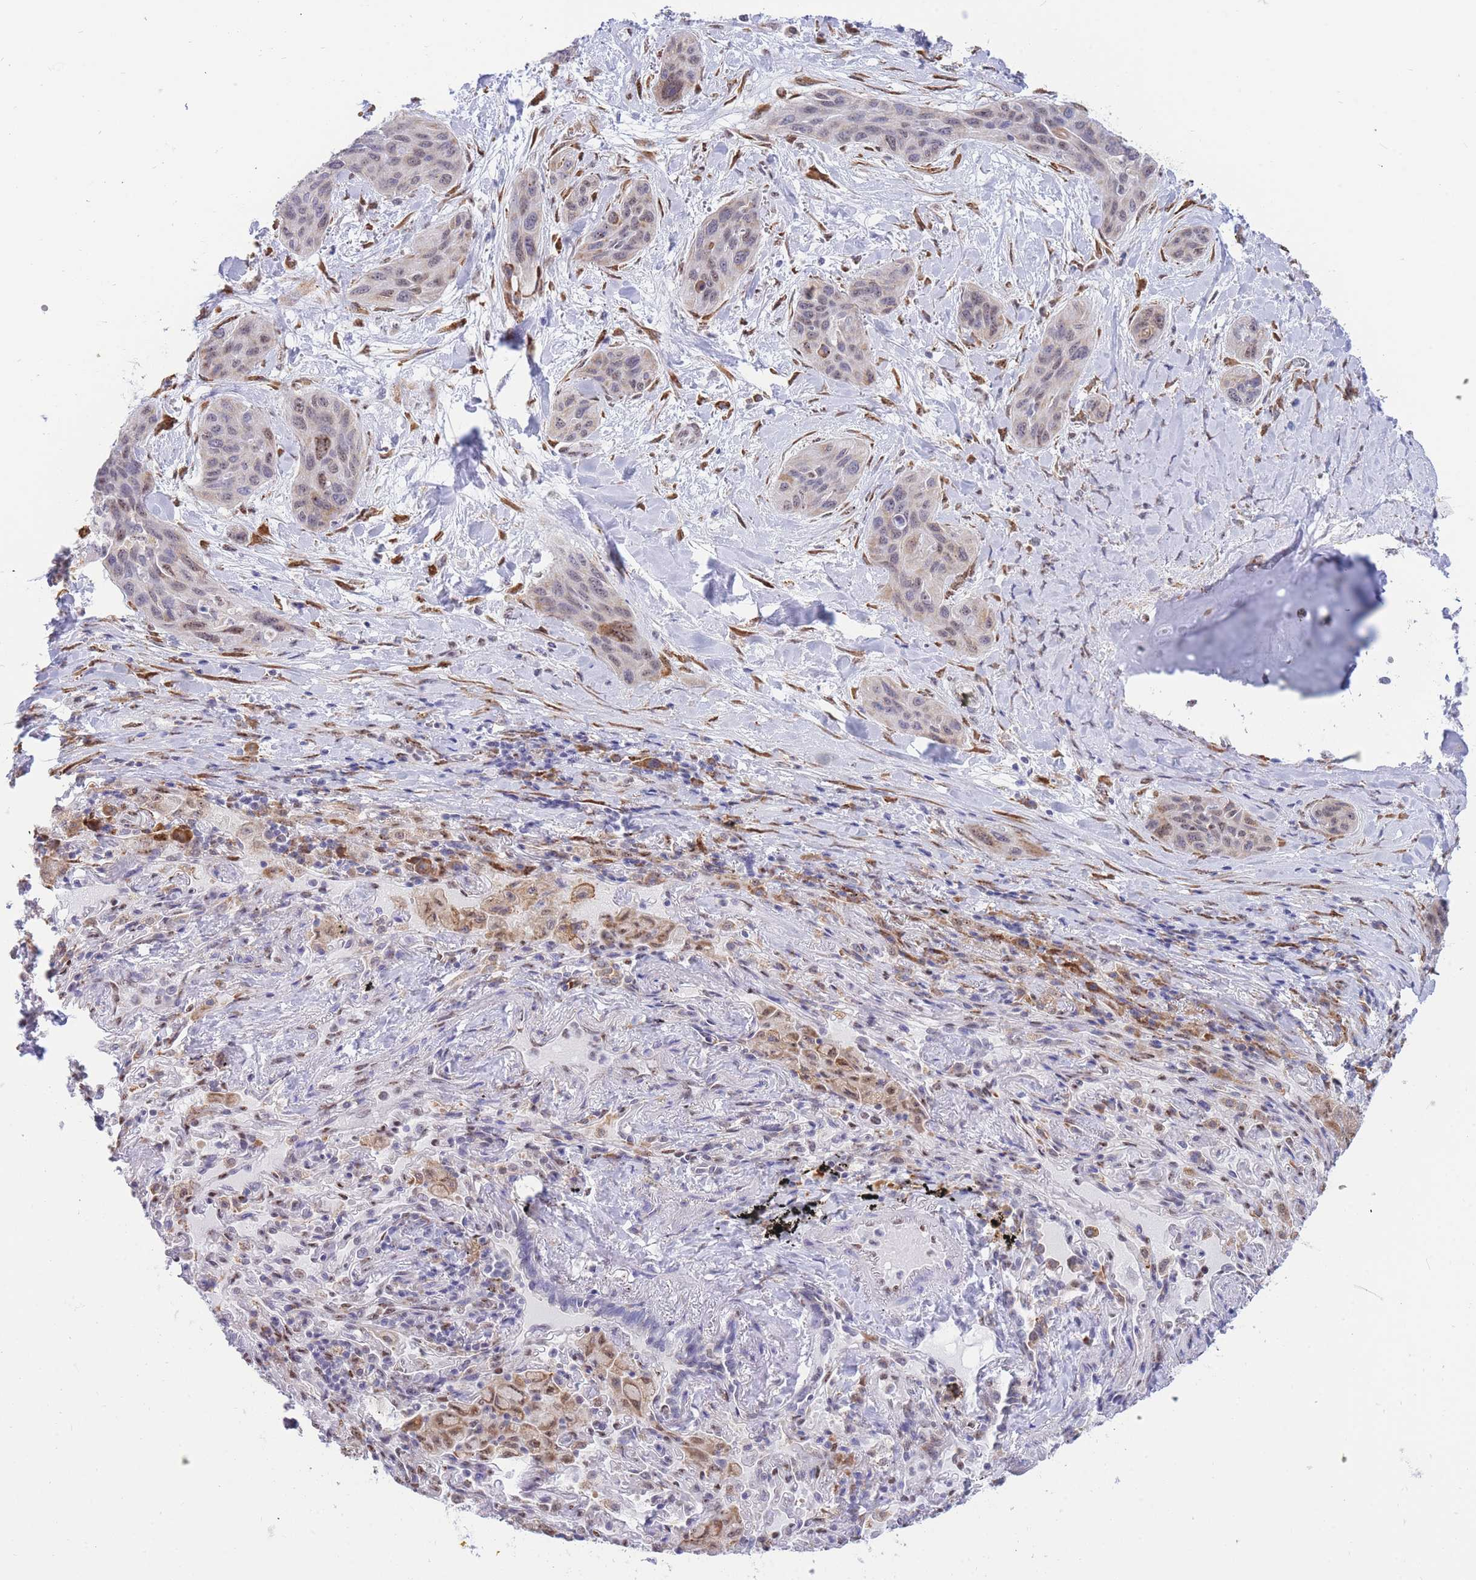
{"staining": {"intensity": "weak", "quantity": "25%-75%", "location": "cytoplasmic/membranous,nuclear"}, "tissue": "lung cancer", "cell_type": "Tumor cells", "image_type": "cancer", "snomed": [{"axis": "morphology", "description": "Squamous cell carcinoma, NOS"}, {"axis": "topography", "description": "Lung"}], "caption": "Weak cytoplasmic/membranous and nuclear protein positivity is seen in approximately 25%-75% of tumor cells in lung squamous cell carcinoma.", "gene": "FAM153A", "patient": {"sex": "female", "age": 70}}